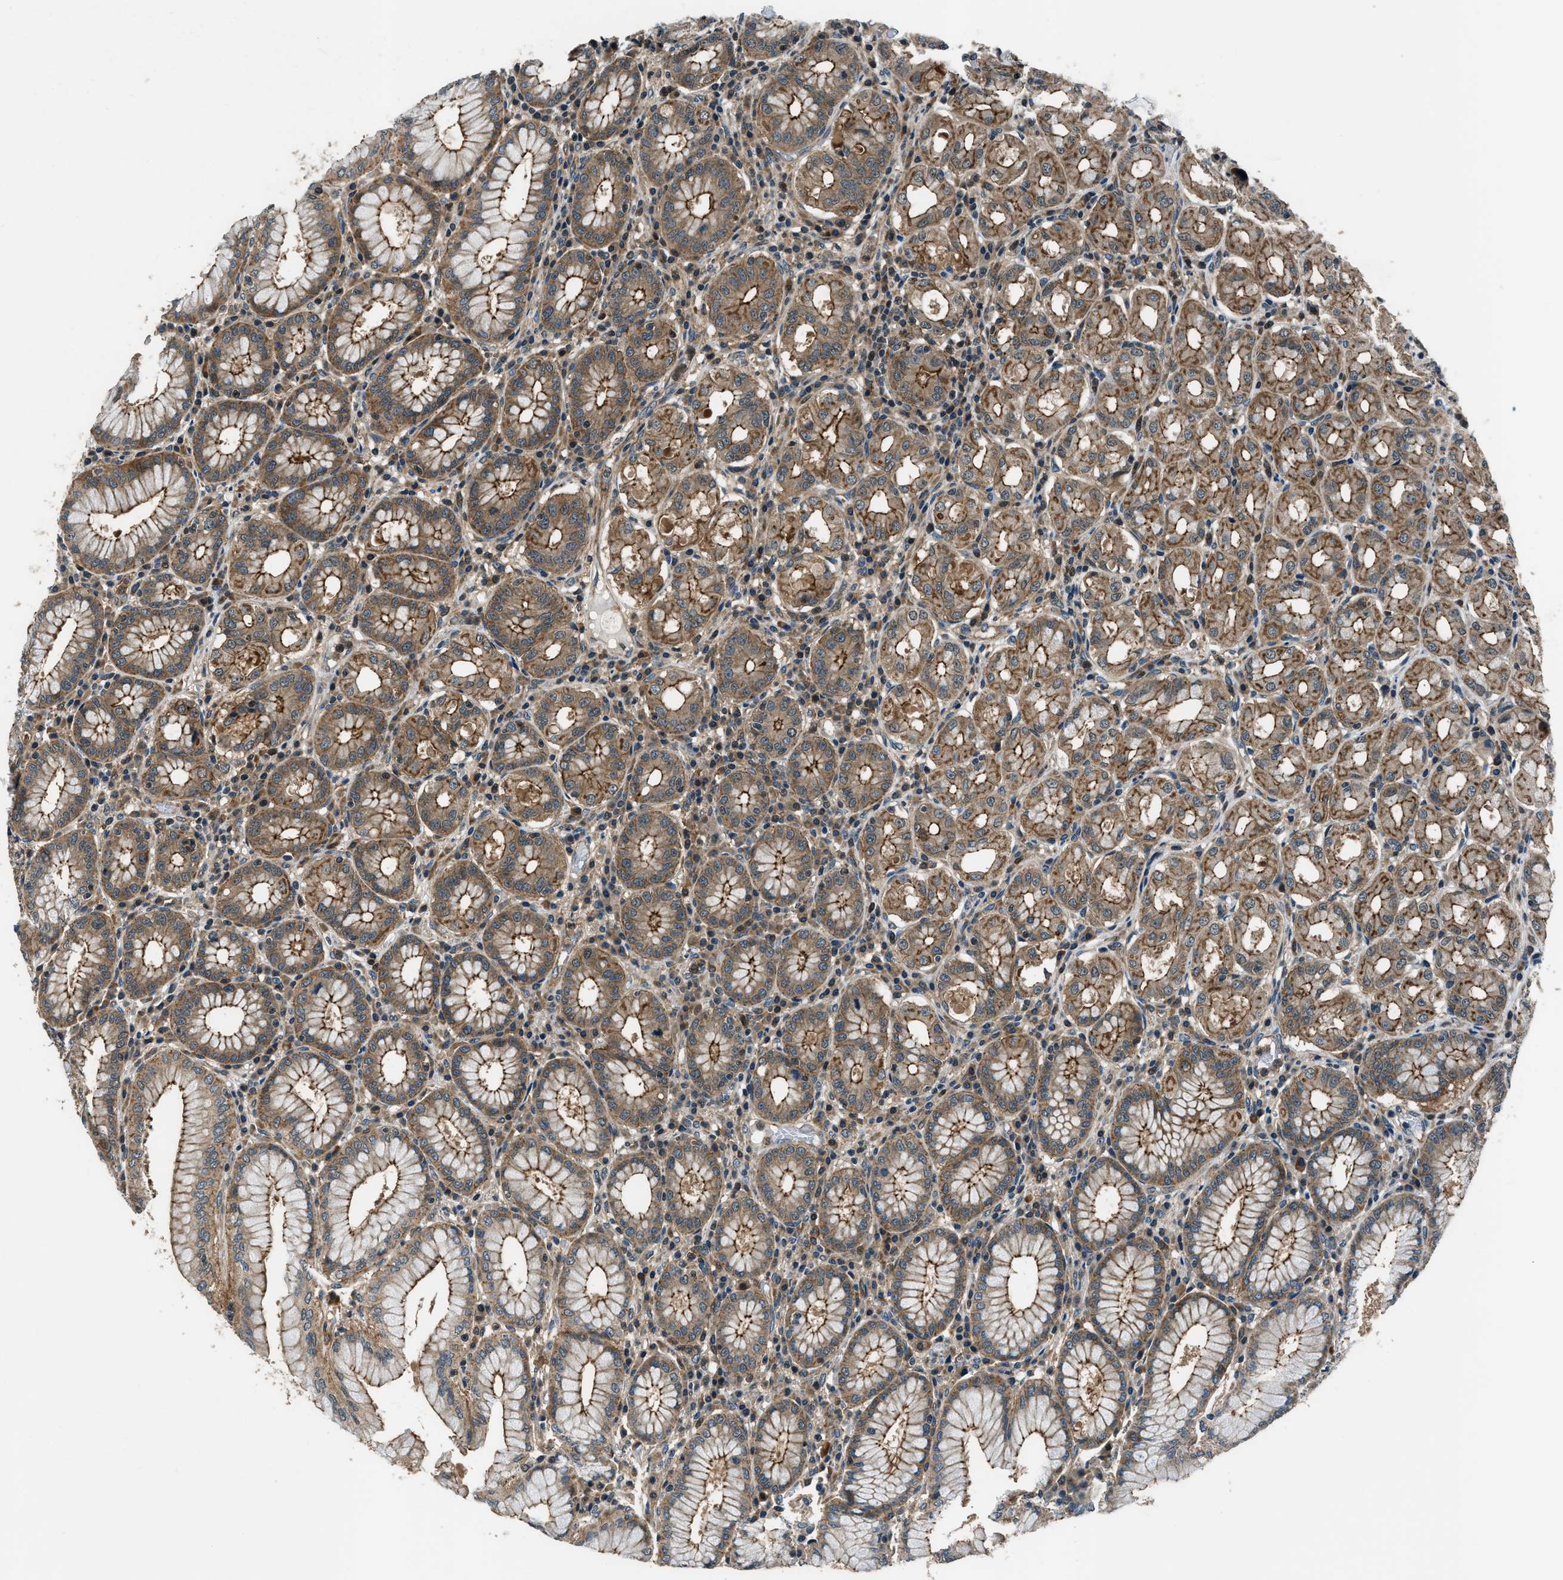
{"staining": {"intensity": "strong", "quantity": "25%-75%", "location": "cytoplasmic/membranous"}, "tissue": "stomach", "cell_type": "Glandular cells", "image_type": "normal", "snomed": [{"axis": "morphology", "description": "Normal tissue, NOS"}, {"axis": "topography", "description": "Stomach"}, {"axis": "topography", "description": "Stomach, lower"}], "caption": "Human stomach stained for a protein (brown) demonstrates strong cytoplasmic/membranous positive staining in approximately 25%-75% of glandular cells.", "gene": "ARHGEF11", "patient": {"sex": "female", "age": 56}}